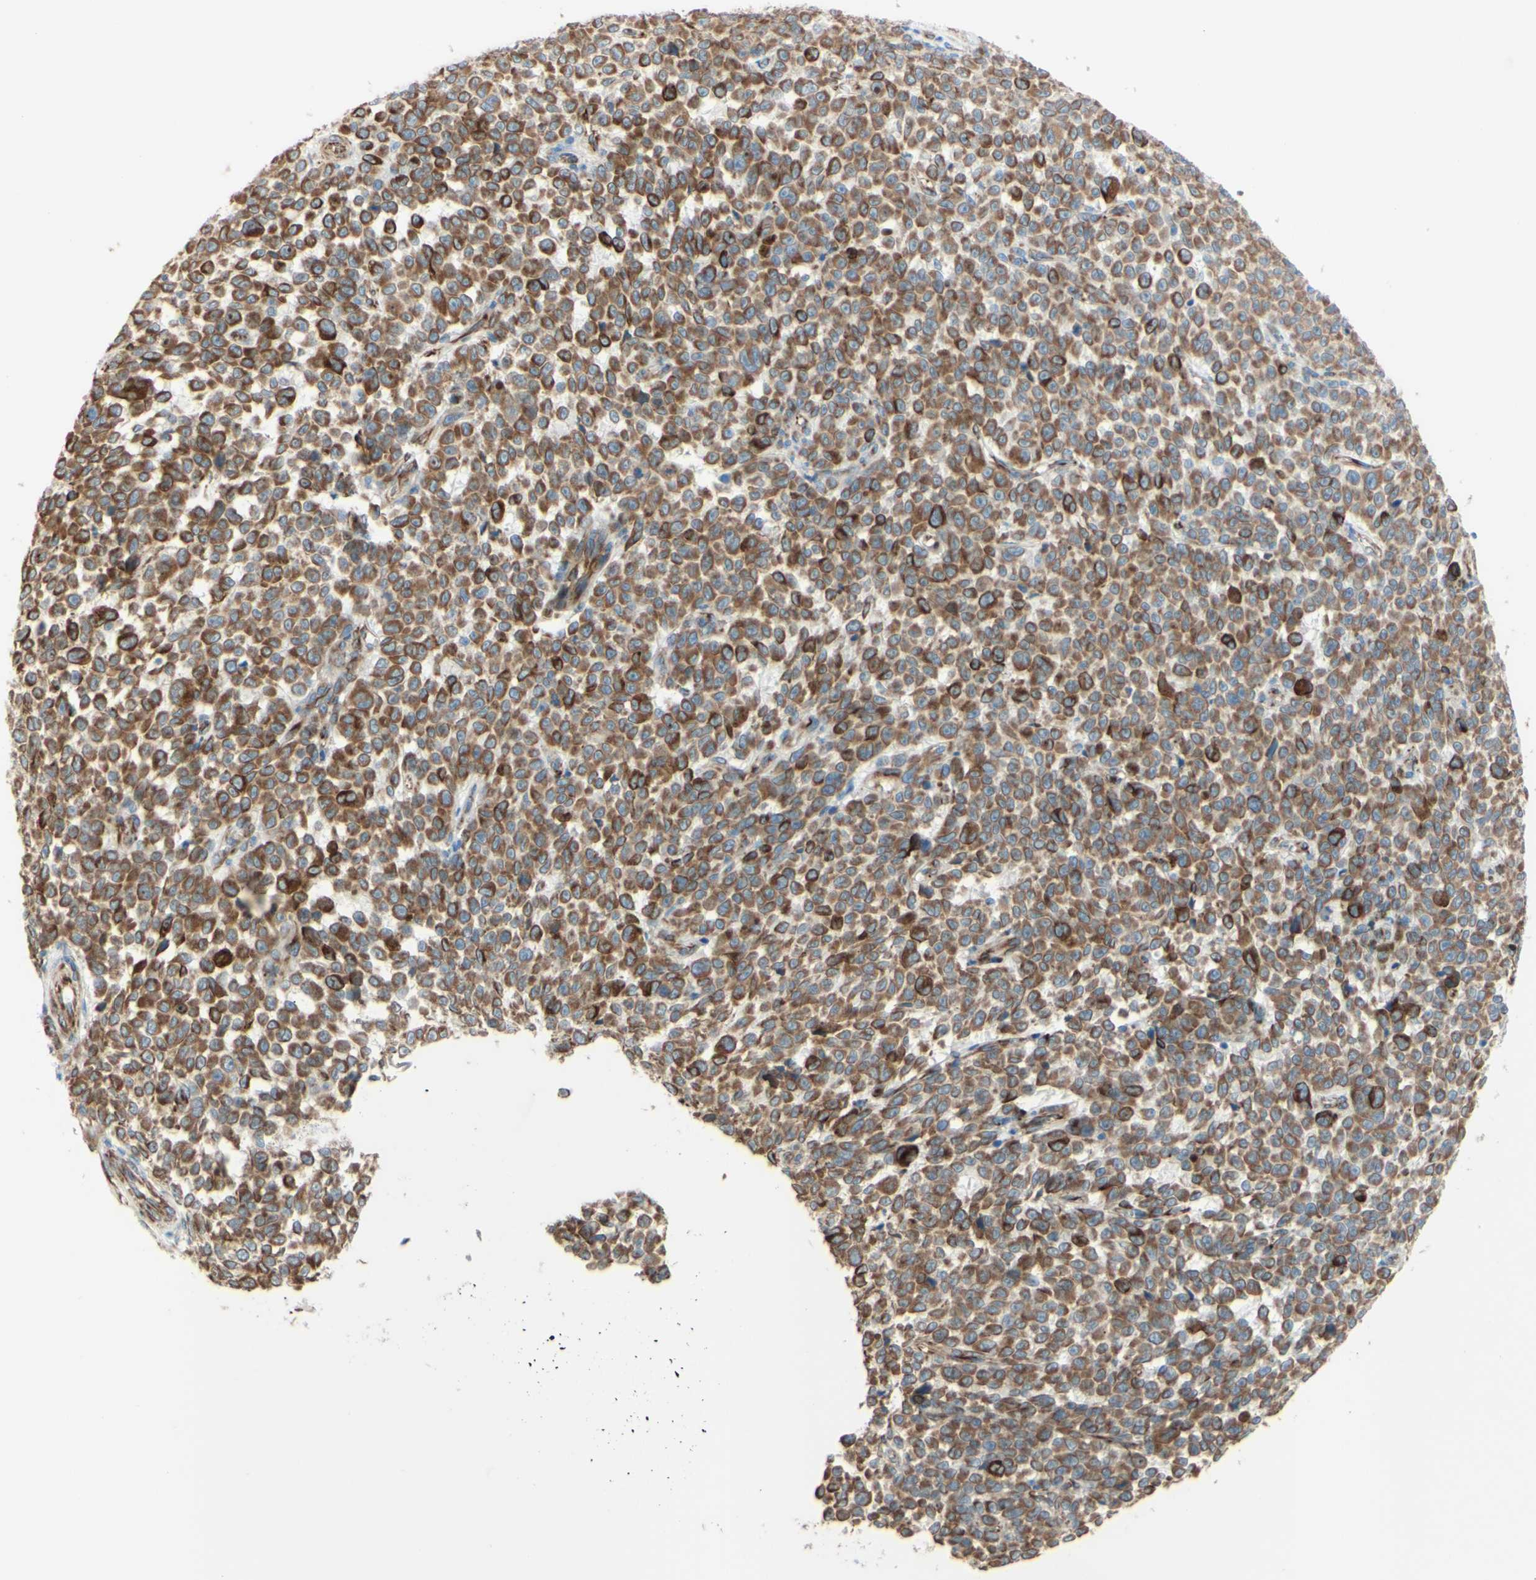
{"staining": {"intensity": "moderate", "quantity": ">75%", "location": "cytoplasmic/membranous"}, "tissue": "melanoma", "cell_type": "Tumor cells", "image_type": "cancer", "snomed": [{"axis": "morphology", "description": "Malignant melanoma, NOS"}, {"axis": "topography", "description": "Skin"}], "caption": "High-power microscopy captured an immunohistochemistry (IHC) photomicrograph of malignant melanoma, revealing moderate cytoplasmic/membranous staining in about >75% of tumor cells.", "gene": "ENDOD1", "patient": {"sex": "female", "age": 82}}